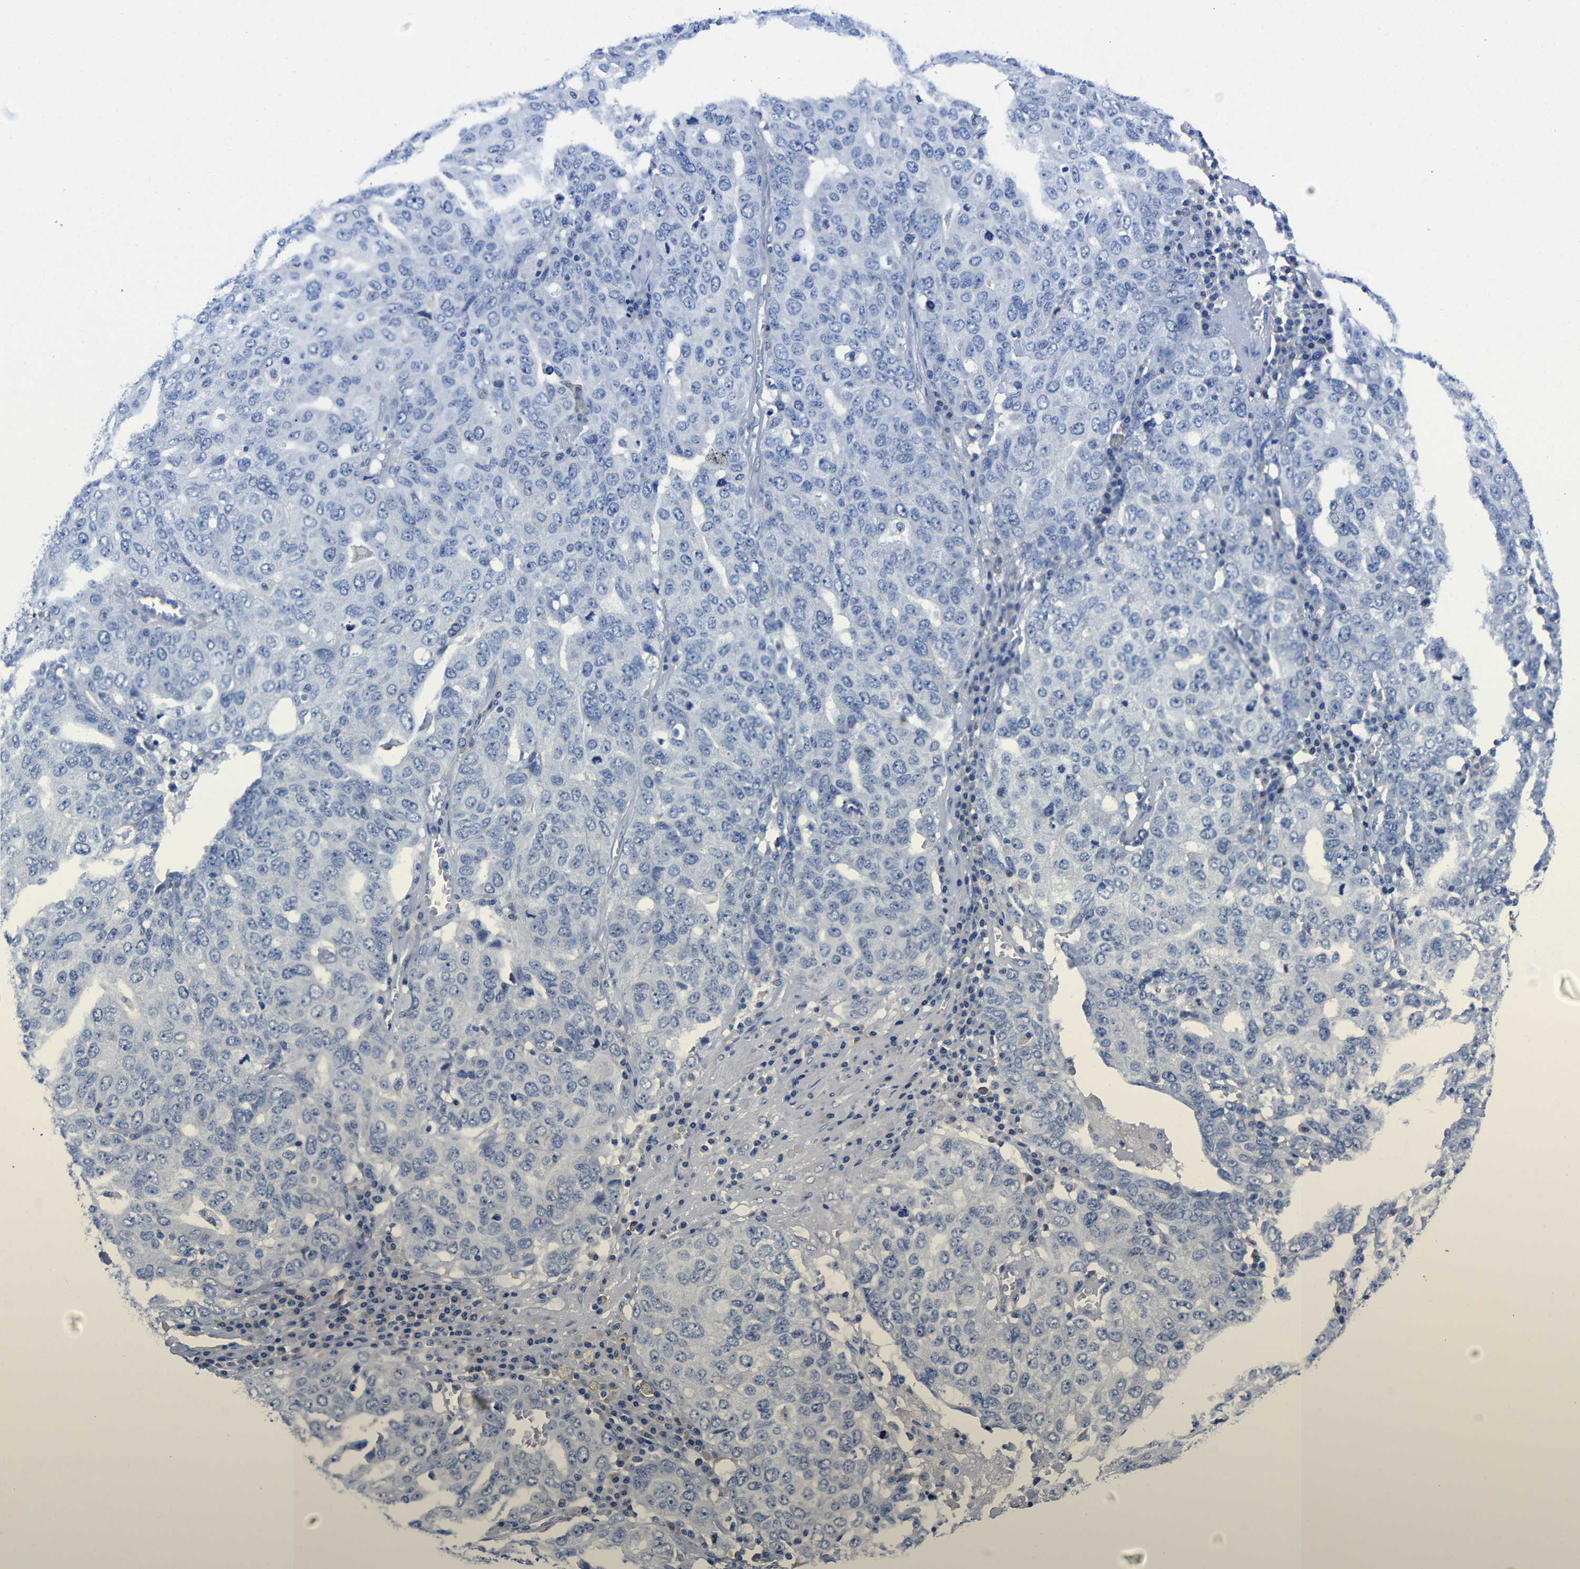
{"staining": {"intensity": "negative", "quantity": "none", "location": "none"}, "tissue": "ovarian cancer", "cell_type": "Tumor cells", "image_type": "cancer", "snomed": [{"axis": "morphology", "description": "Carcinoma, endometroid"}, {"axis": "topography", "description": "Ovary"}], "caption": "IHC image of neoplastic tissue: endometroid carcinoma (ovarian) stained with DAB (3,3'-diaminobenzidine) displays no significant protein expression in tumor cells.", "gene": "CLEC4G", "patient": {"sex": "female", "age": 62}}